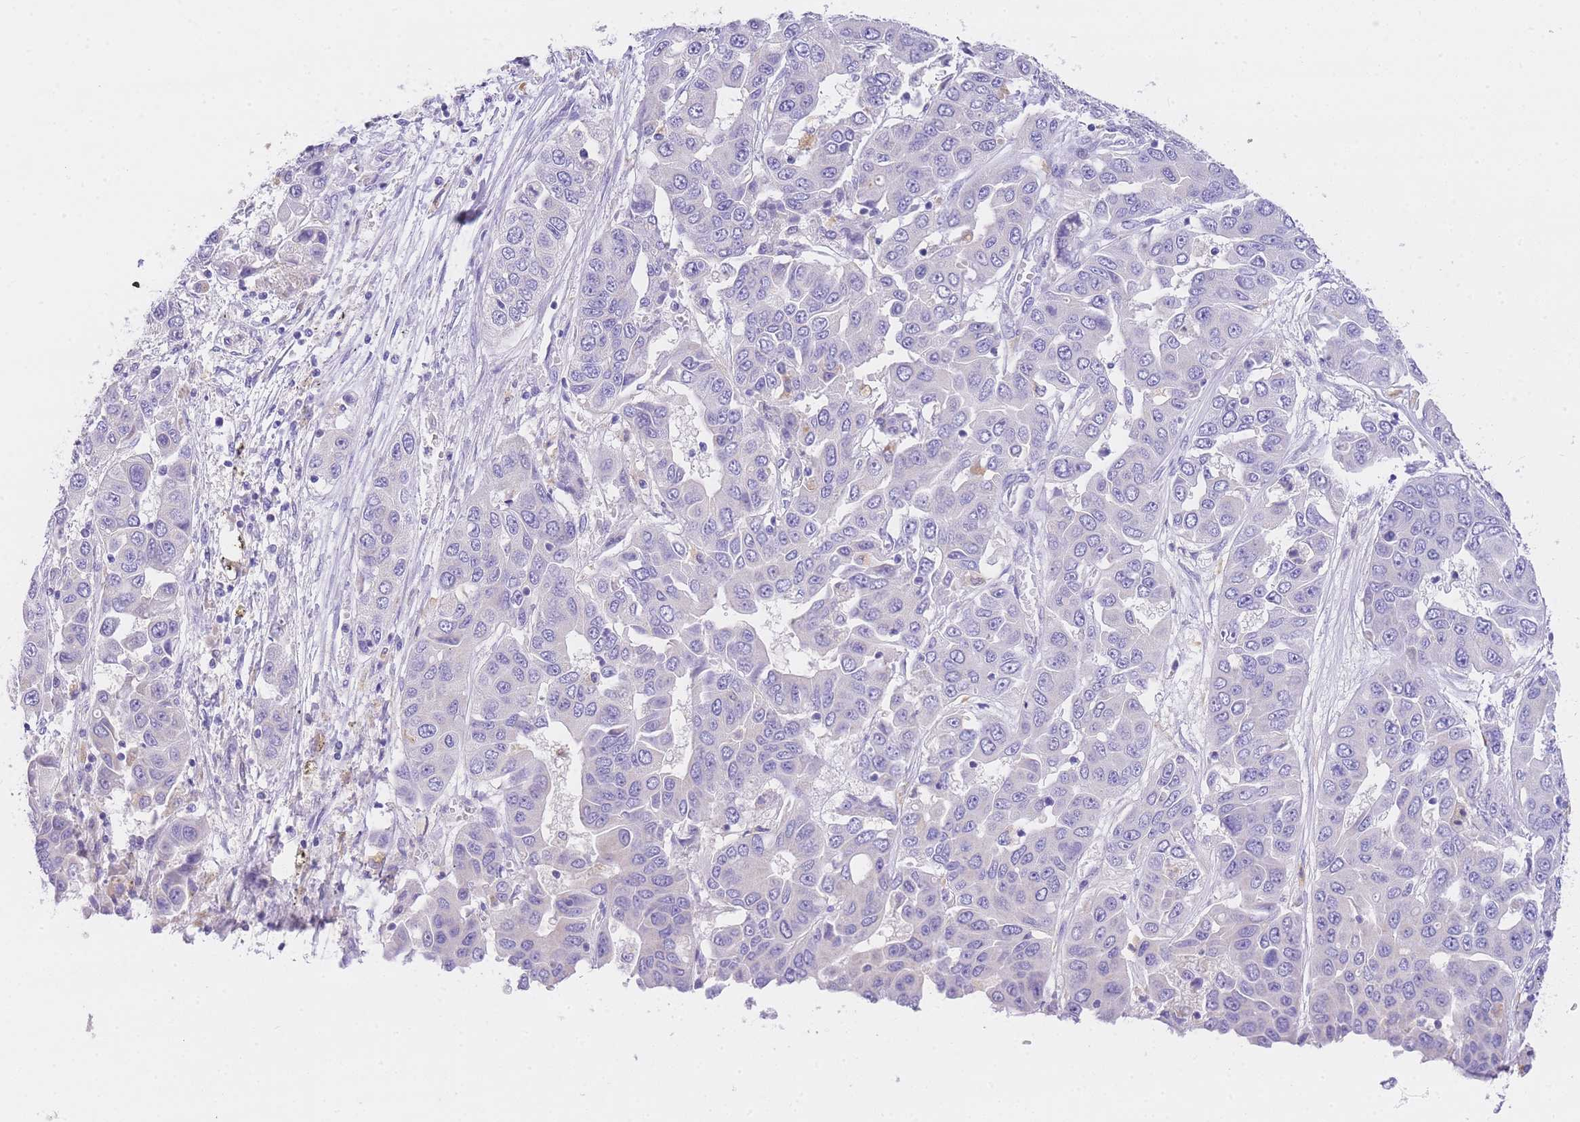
{"staining": {"intensity": "negative", "quantity": "none", "location": "none"}, "tissue": "liver cancer", "cell_type": "Tumor cells", "image_type": "cancer", "snomed": [{"axis": "morphology", "description": "Cholangiocarcinoma"}, {"axis": "topography", "description": "Liver"}], "caption": "Liver cancer stained for a protein using immunohistochemistry (IHC) displays no expression tumor cells.", "gene": "EPN2", "patient": {"sex": "female", "age": 52}}